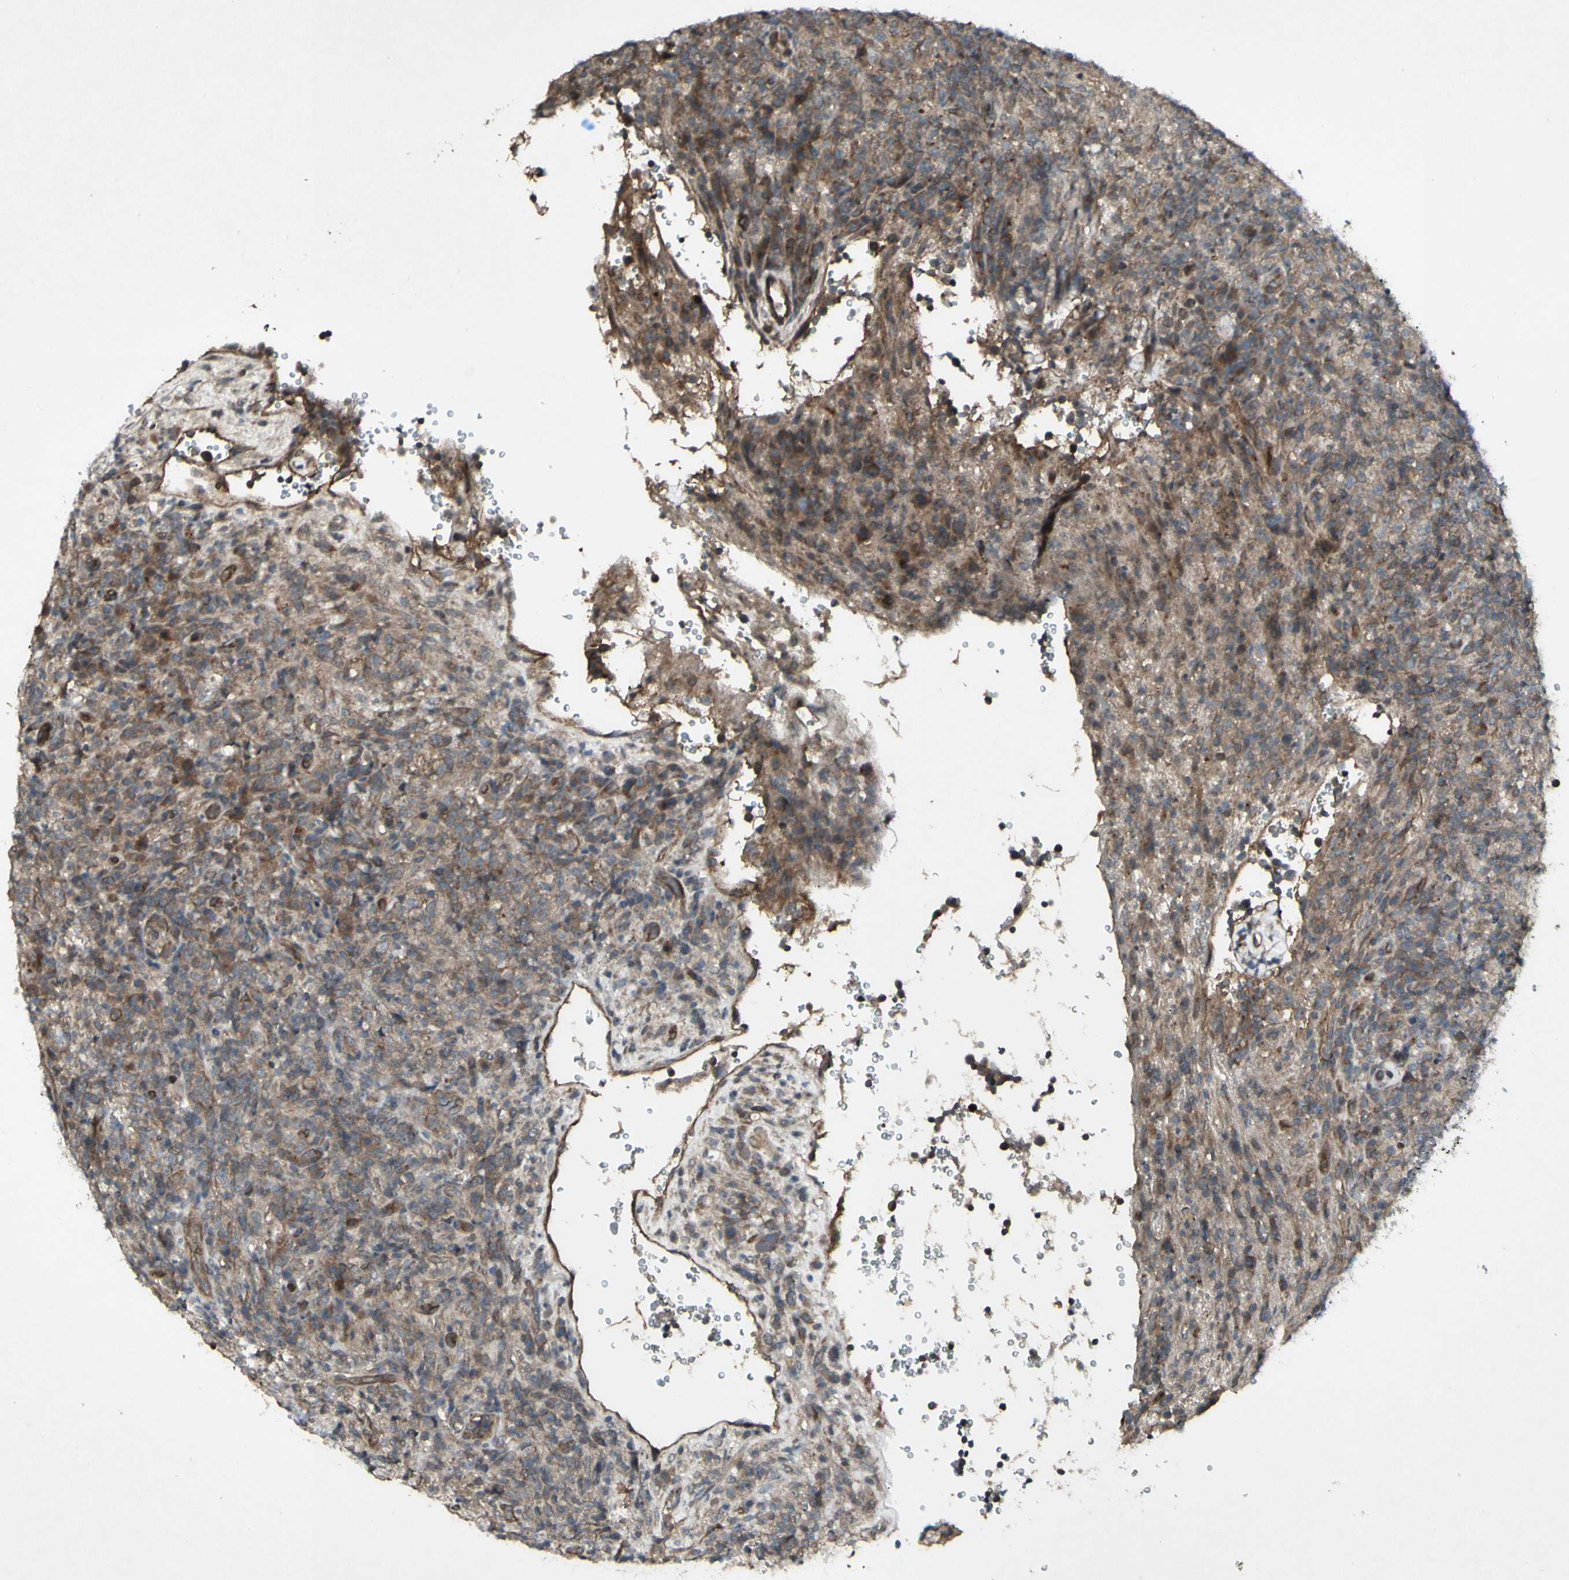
{"staining": {"intensity": "moderate", "quantity": "25%-75%", "location": "cytoplasmic/membranous"}, "tissue": "lymphoma", "cell_type": "Tumor cells", "image_type": "cancer", "snomed": [{"axis": "morphology", "description": "Malignant lymphoma, non-Hodgkin's type, High grade"}, {"axis": "topography", "description": "Lymph node"}], "caption": "A medium amount of moderate cytoplasmic/membranous positivity is present in approximately 25%-75% of tumor cells in lymphoma tissue.", "gene": "JAG1", "patient": {"sex": "female", "age": 76}}